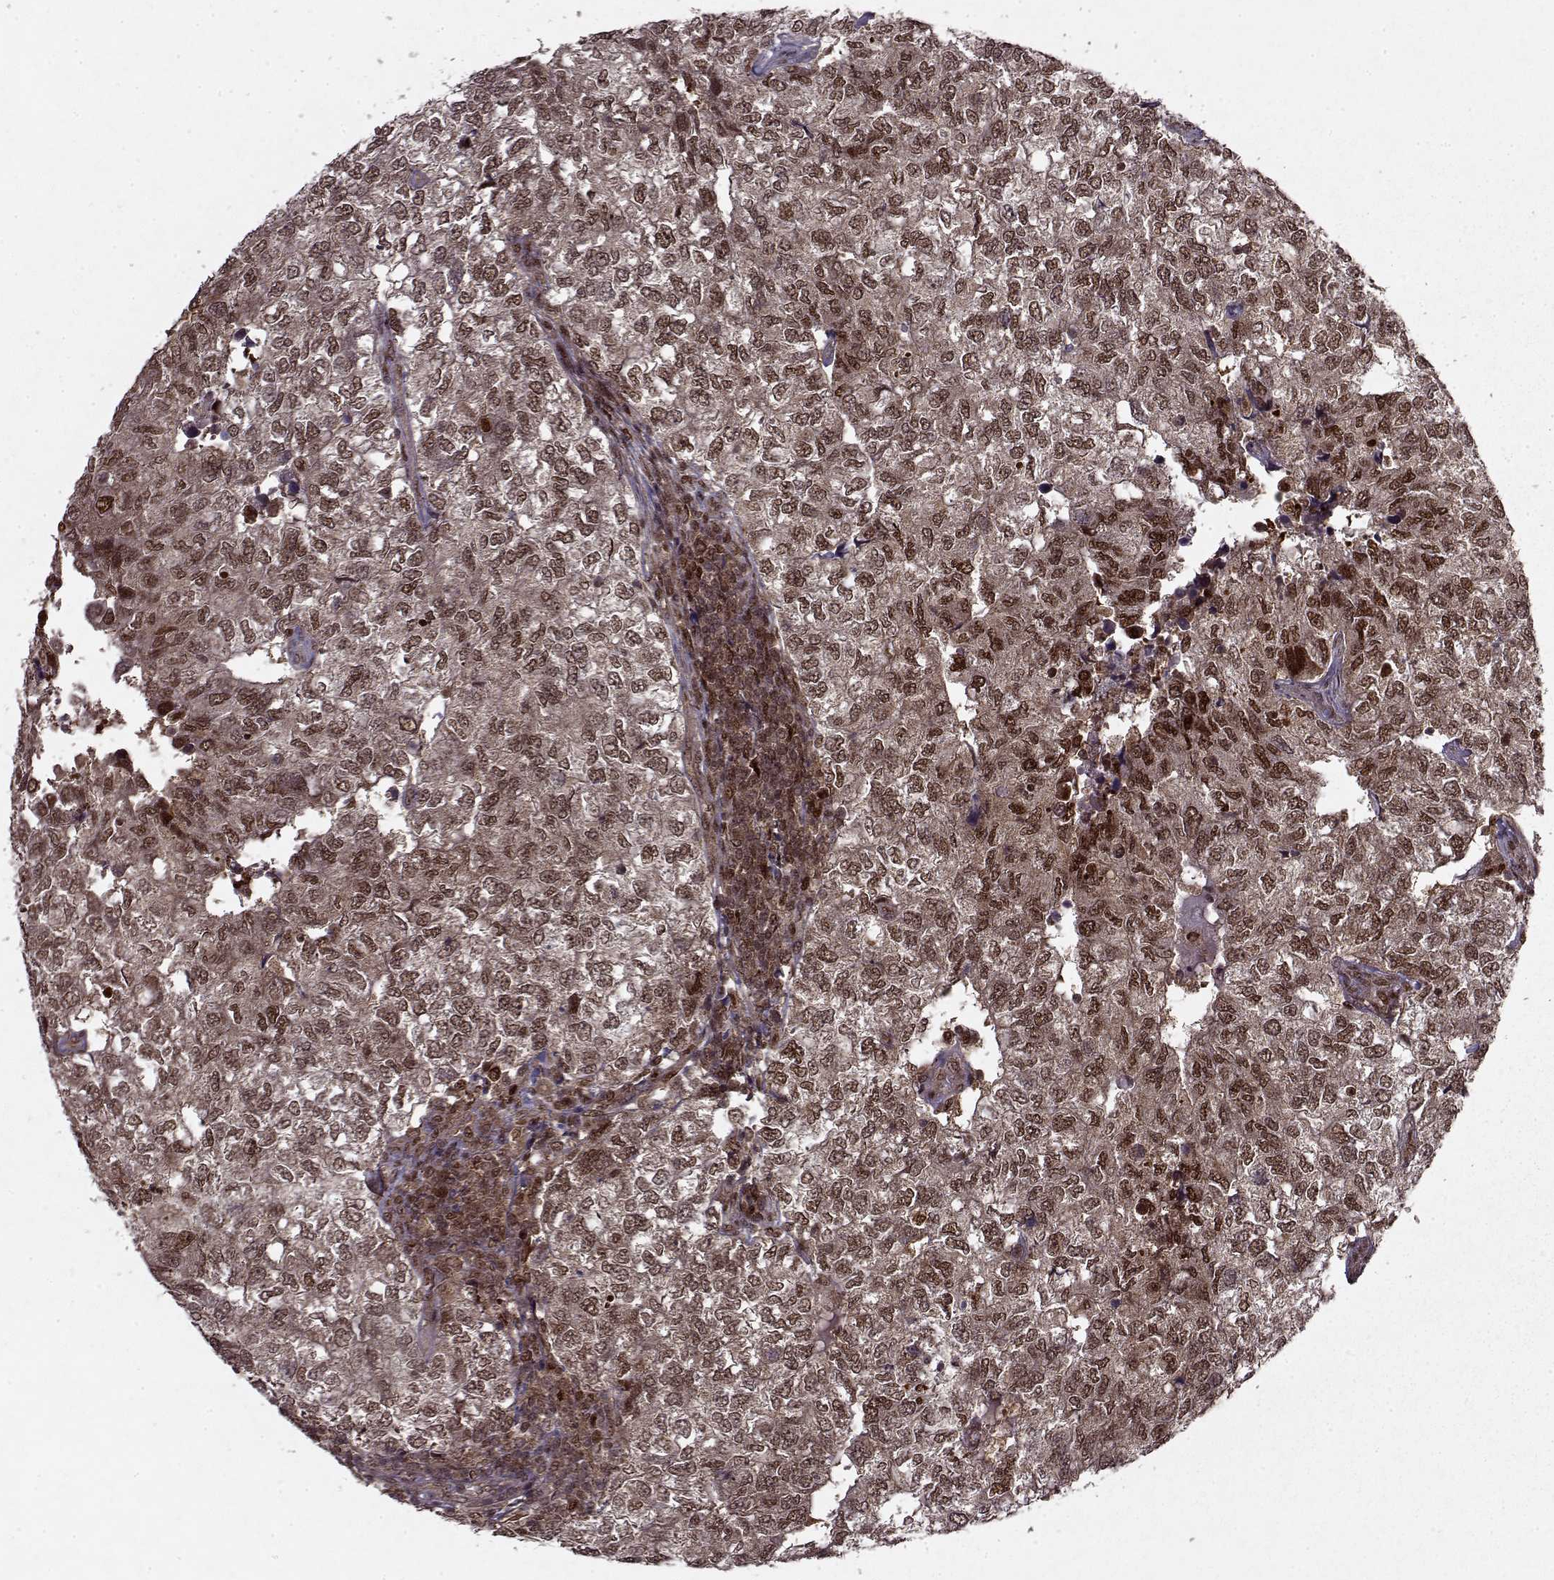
{"staining": {"intensity": "moderate", "quantity": ">75%", "location": "nuclear"}, "tissue": "breast cancer", "cell_type": "Tumor cells", "image_type": "cancer", "snomed": [{"axis": "morphology", "description": "Duct carcinoma"}, {"axis": "topography", "description": "Breast"}], "caption": "Human breast cancer stained with a brown dye shows moderate nuclear positive expression in approximately >75% of tumor cells.", "gene": "PSMA7", "patient": {"sex": "female", "age": 30}}